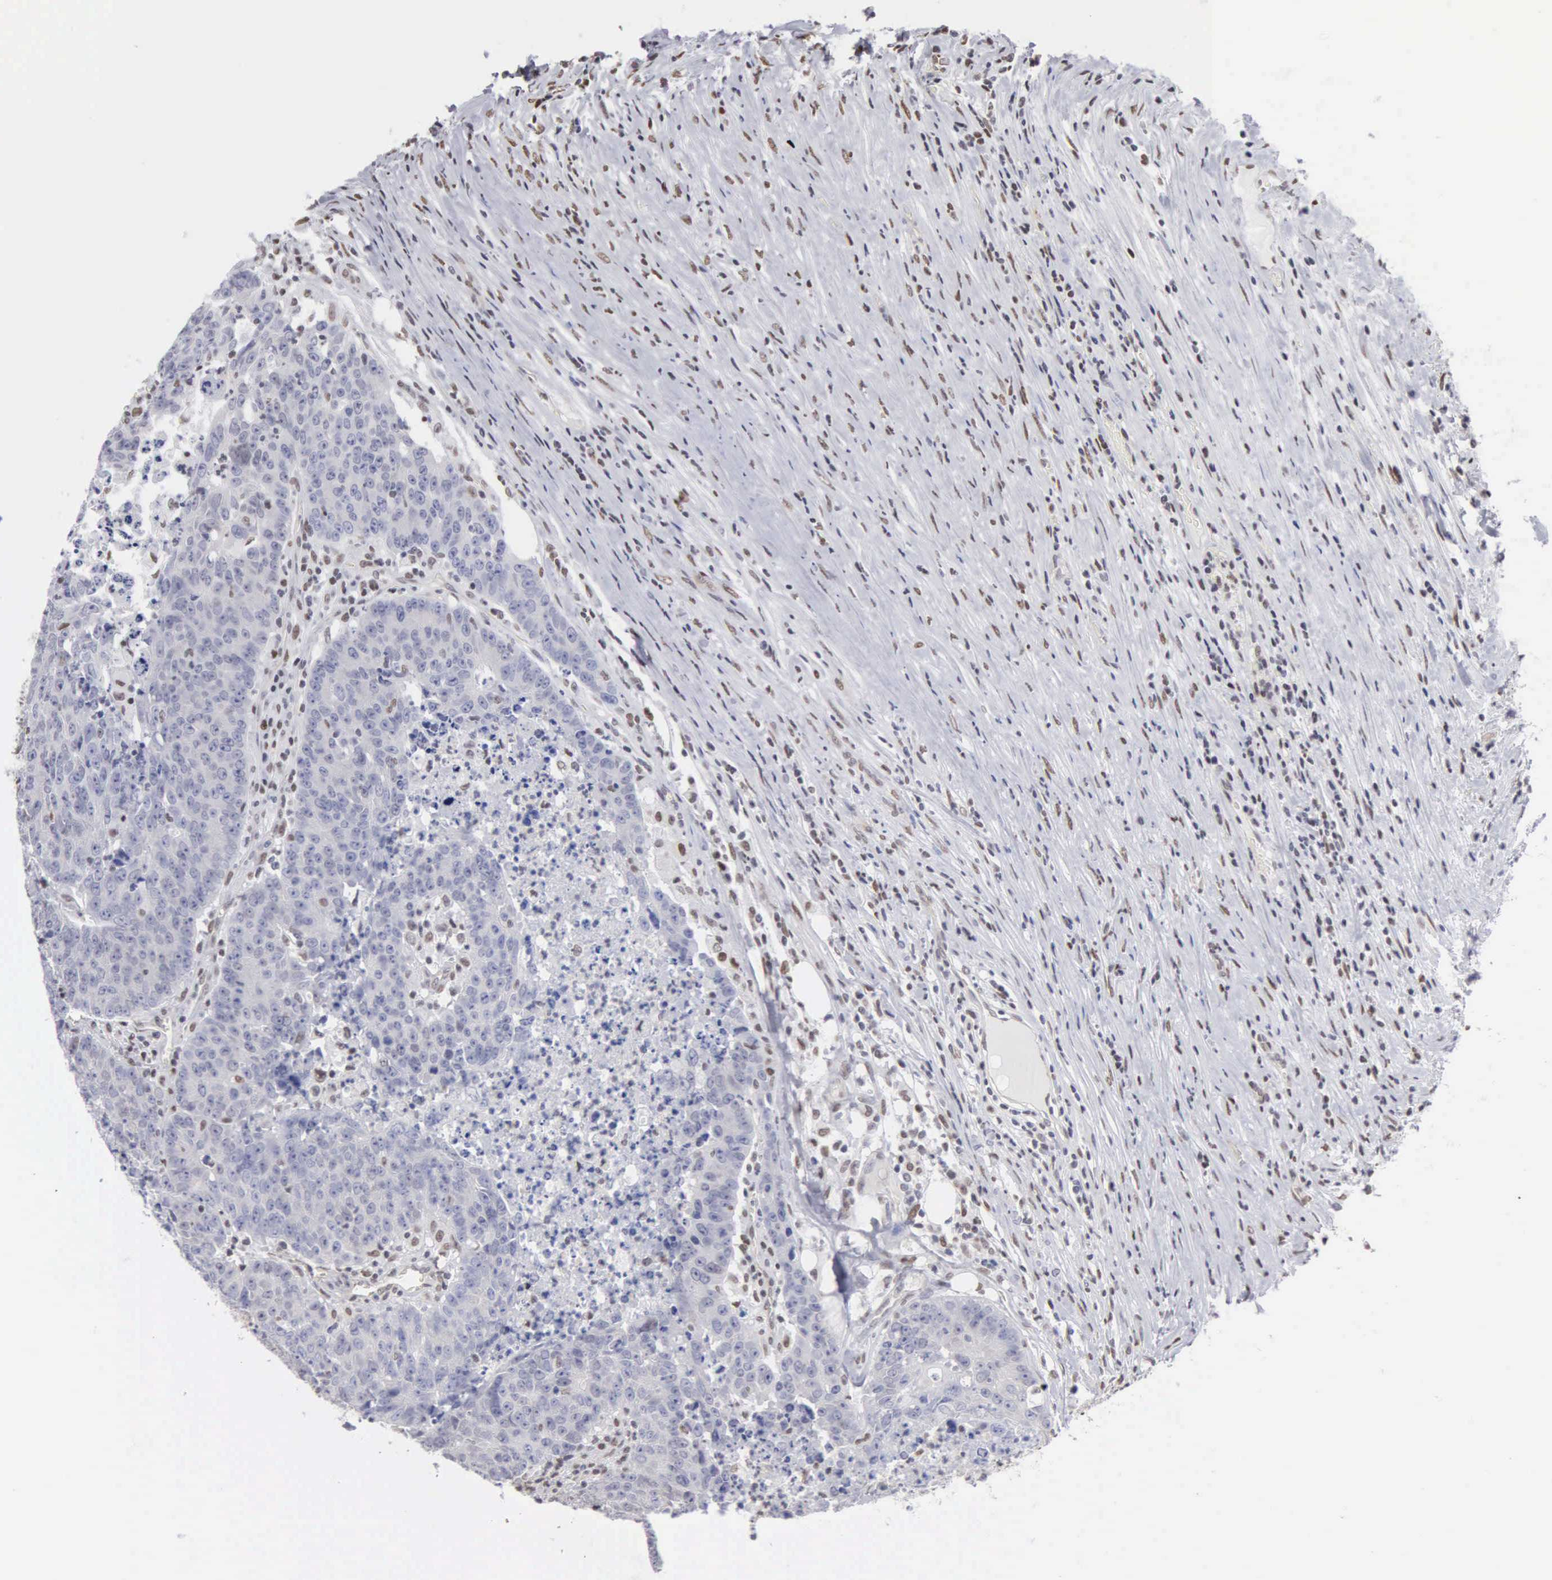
{"staining": {"intensity": "moderate", "quantity": "<25%", "location": "nuclear"}, "tissue": "colorectal cancer", "cell_type": "Tumor cells", "image_type": "cancer", "snomed": [{"axis": "morphology", "description": "Adenocarcinoma, NOS"}, {"axis": "topography", "description": "Colon"}], "caption": "Colorectal cancer (adenocarcinoma) stained for a protein shows moderate nuclear positivity in tumor cells. (DAB (3,3'-diaminobenzidine) = brown stain, brightfield microscopy at high magnification).", "gene": "CCNG1", "patient": {"sex": "female", "age": 53}}